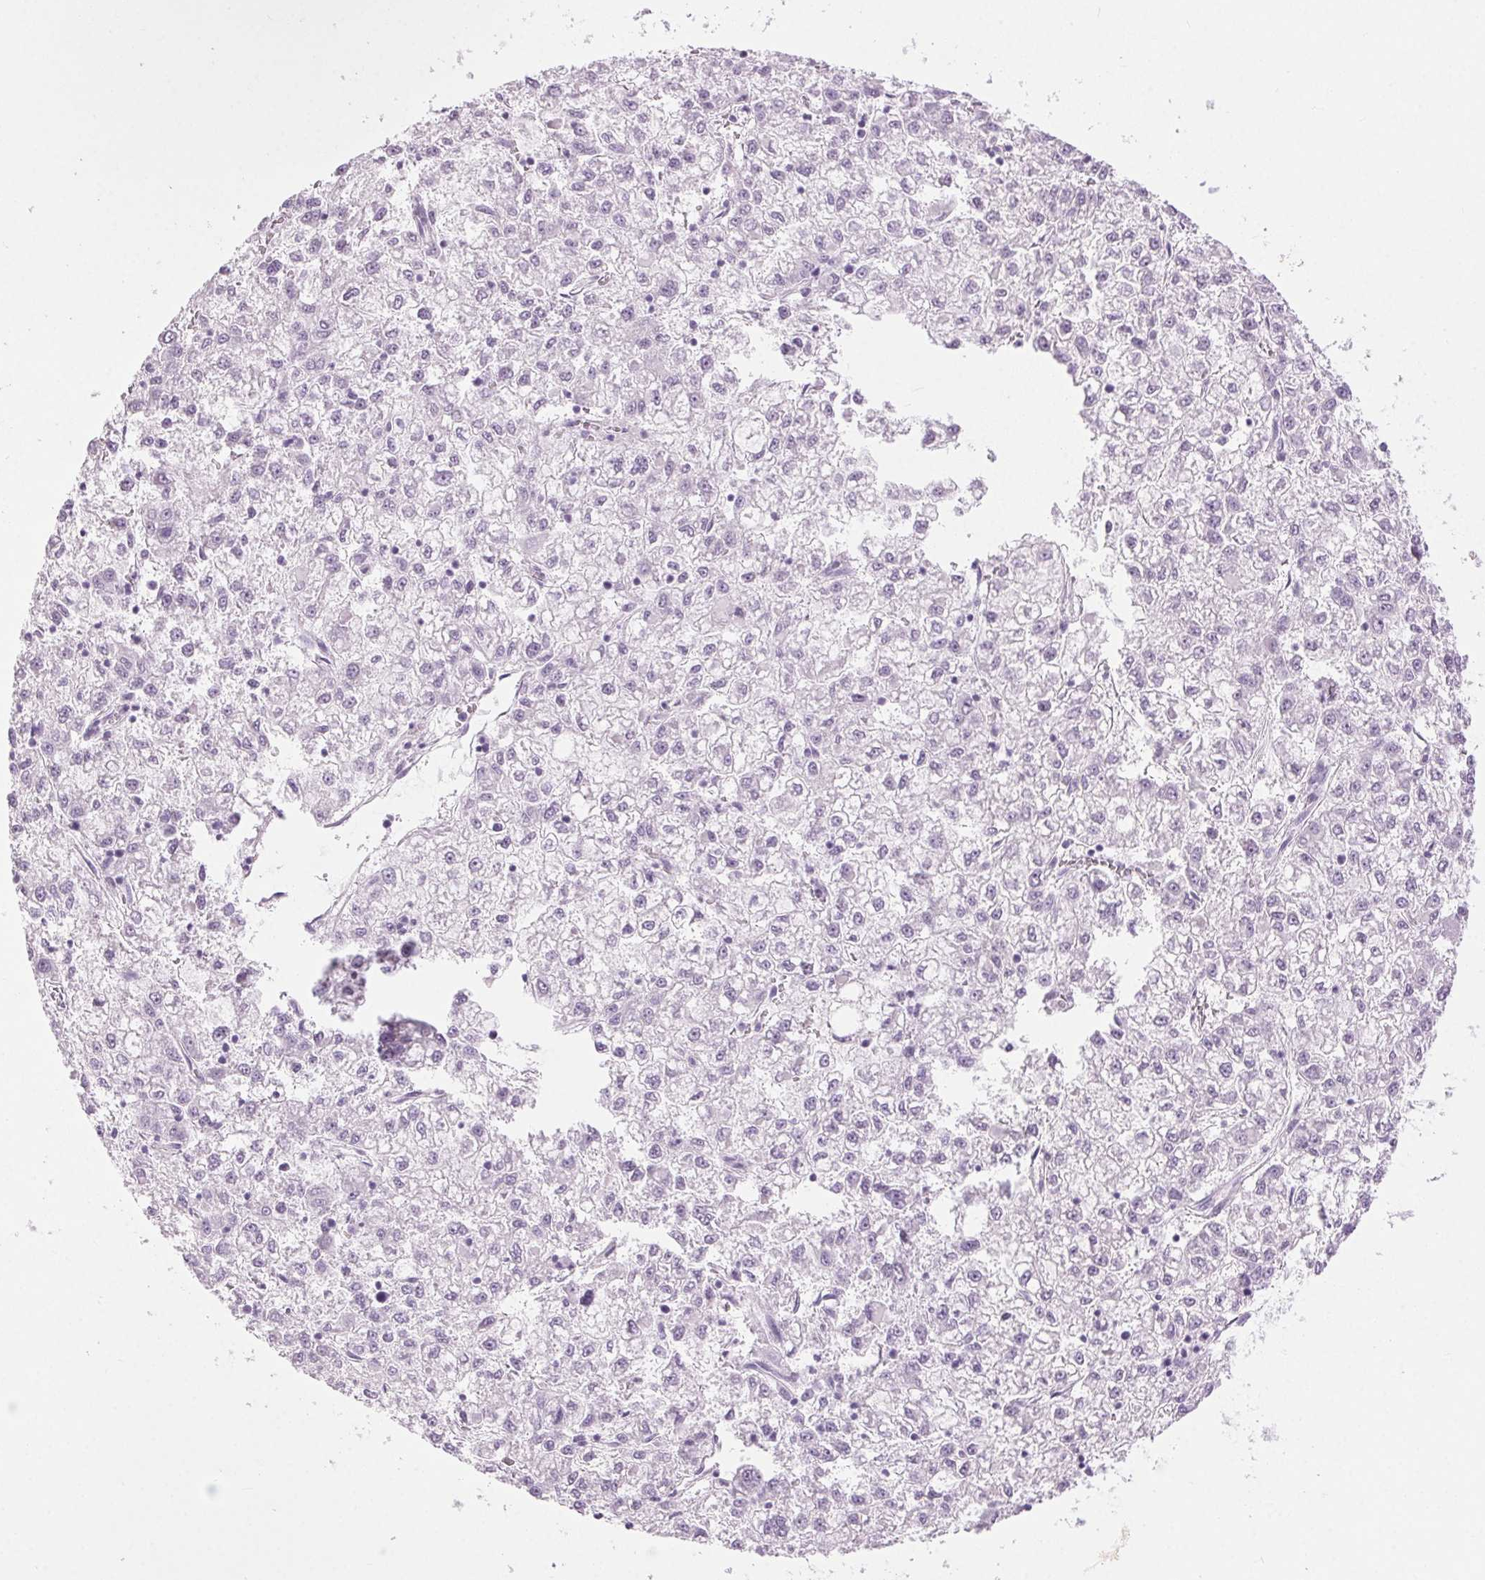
{"staining": {"intensity": "negative", "quantity": "none", "location": "none"}, "tissue": "liver cancer", "cell_type": "Tumor cells", "image_type": "cancer", "snomed": [{"axis": "morphology", "description": "Carcinoma, Hepatocellular, NOS"}, {"axis": "topography", "description": "Liver"}], "caption": "Protein analysis of liver hepatocellular carcinoma displays no significant staining in tumor cells.", "gene": "BEND2", "patient": {"sex": "male", "age": 40}}